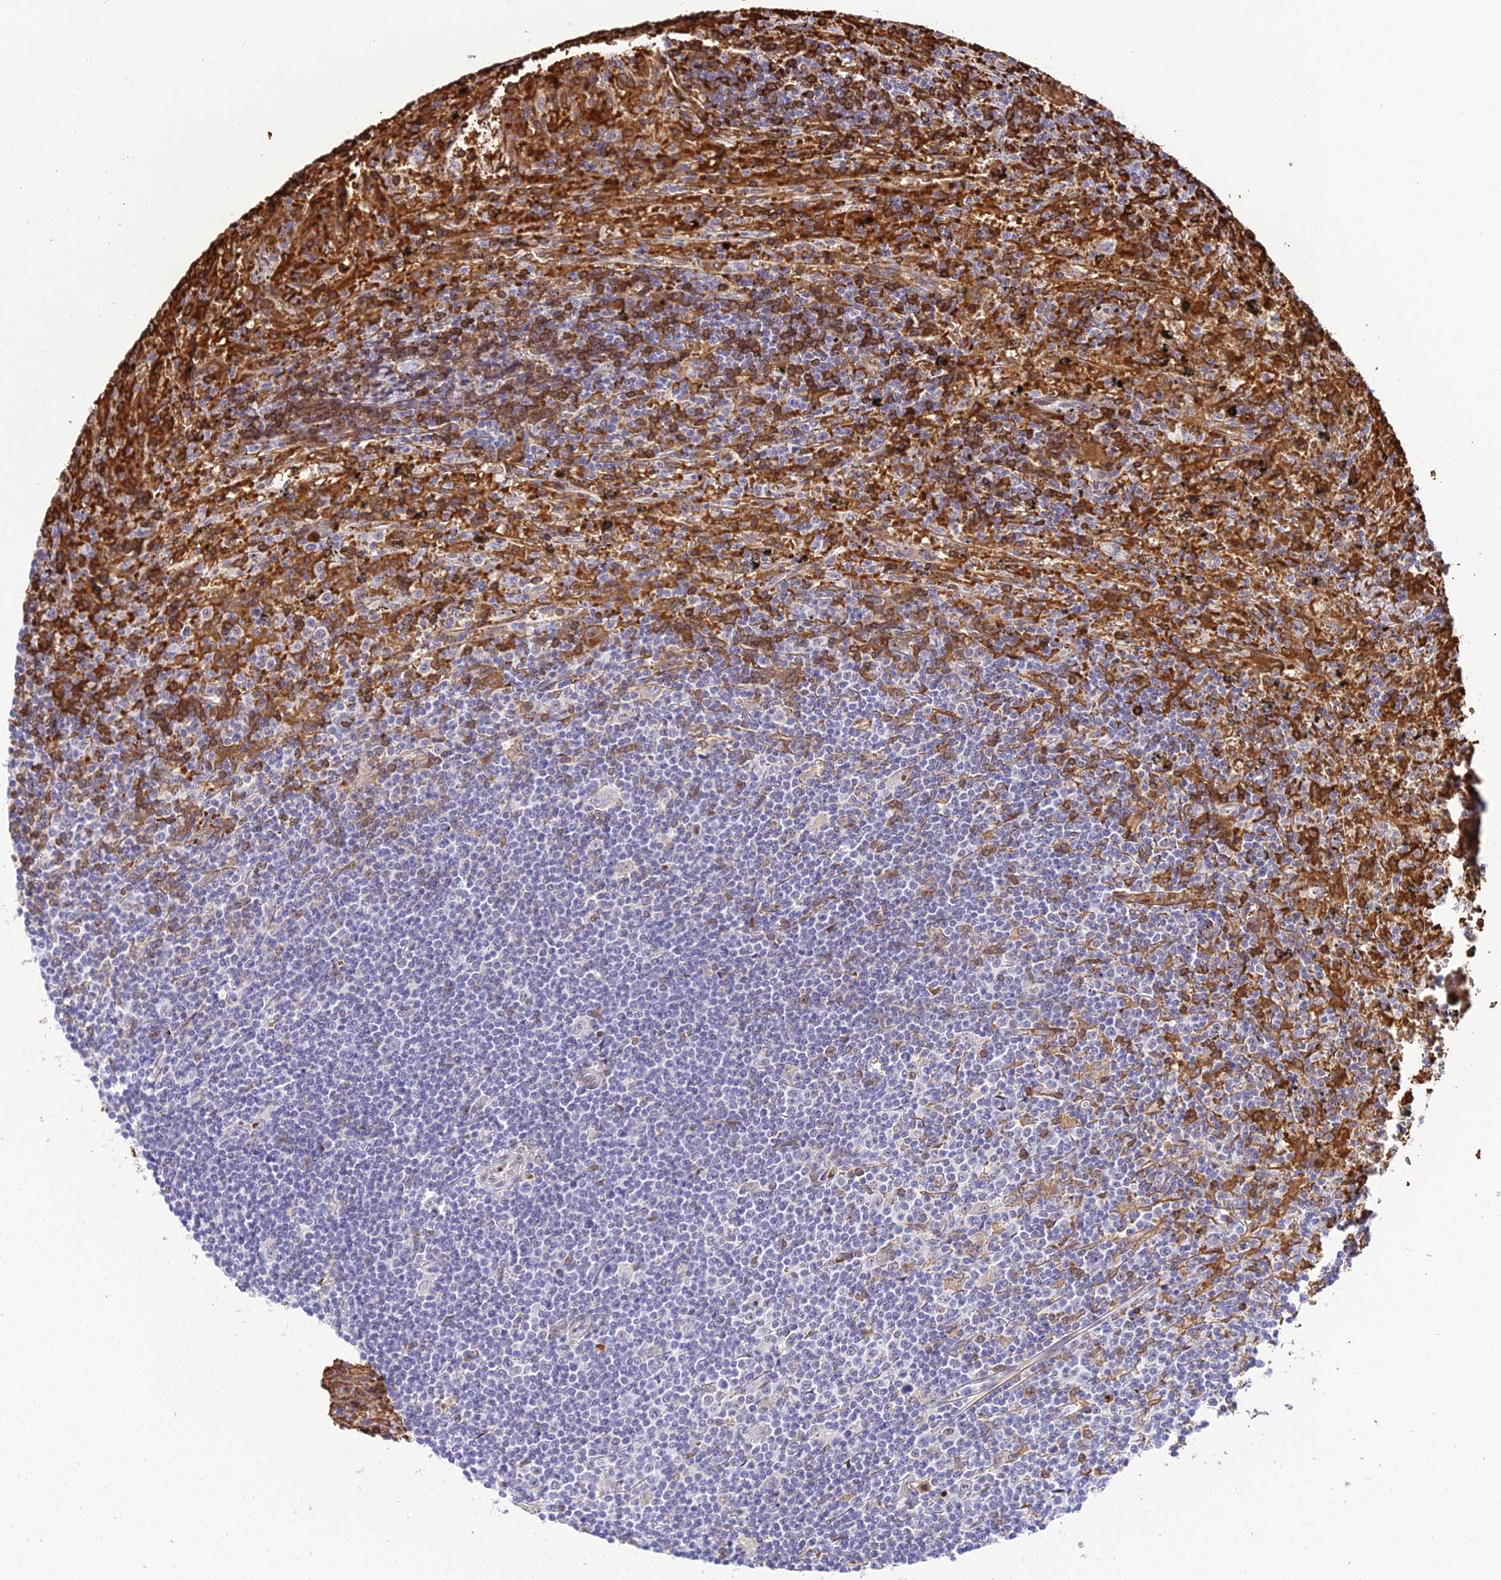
{"staining": {"intensity": "moderate", "quantity": "<25%", "location": "cytoplasmic/membranous"}, "tissue": "lymphoma", "cell_type": "Tumor cells", "image_type": "cancer", "snomed": [{"axis": "morphology", "description": "Malignant lymphoma, non-Hodgkin's type, Low grade"}, {"axis": "topography", "description": "Spleen"}], "caption": "An immunohistochemistry photomicrograph of neoplastic tissue is shown. Protein staining in brown shows moderate cytoplasmic/membranous positivity in lymphoma within tumor cells.", "gene": "BCL9", "patient": {"sex": "male", "age": 76}}